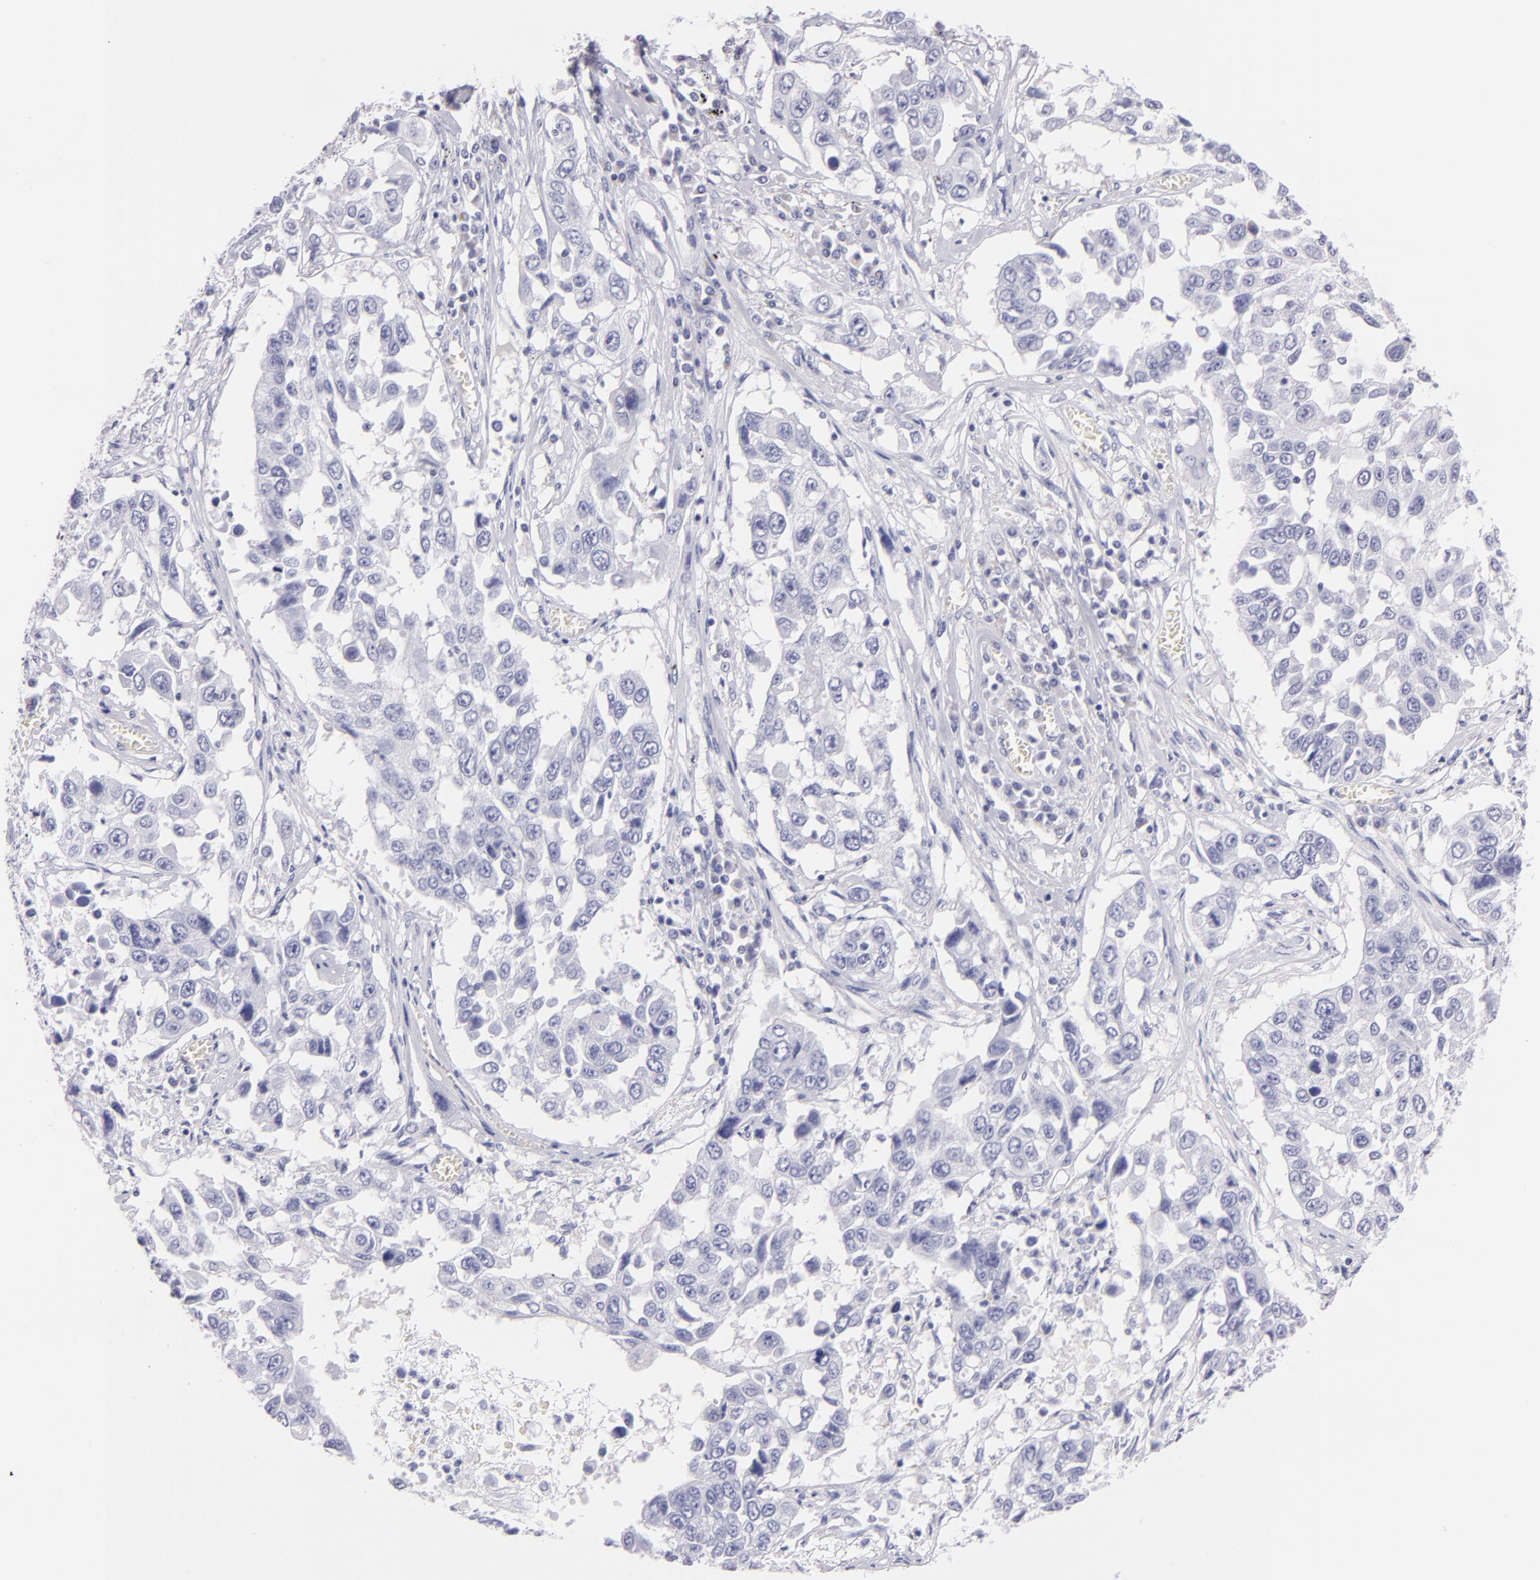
{"staining": {"intensity": "negative", "quantity": "none", "location": "none"}, "tissue": "lung cancer", "cell_type": "Tumor cells", "image_type": "cancer", "snomed": [{"axis": "morphology", "description": "Squamous cell carcinoma, NOS"}, {"axis": "topography", "description": "Lung"}], "caption": "High power microscopy micrograph of an immunohistochemistry micrograph of squamous cell carcinoma (lung), revealing no significant positivity in tumor cells.", "gene": "MUC5AC", "patient": {"sex": "male", "age": 71}}